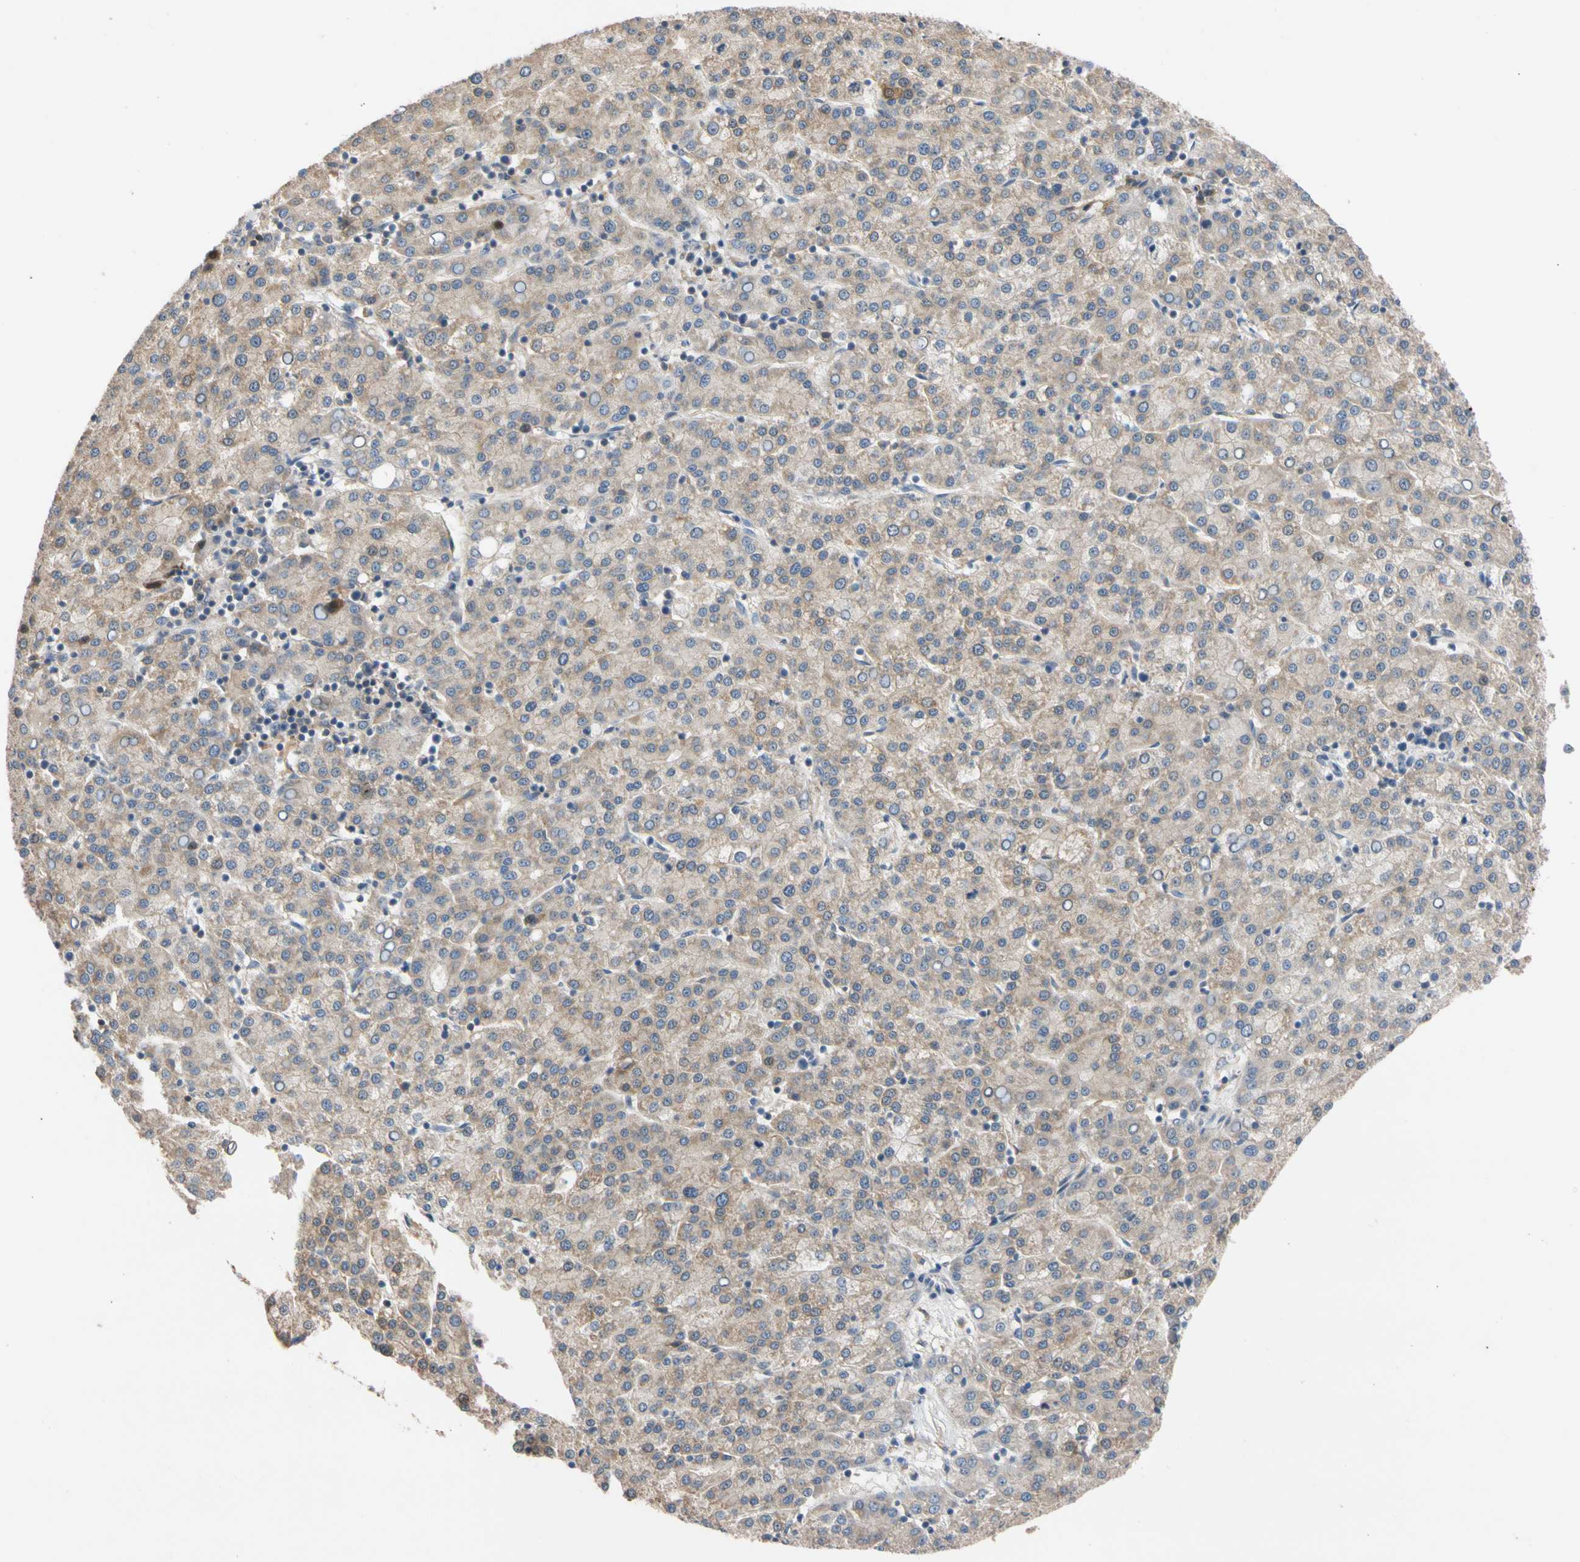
{"staining": {"intensity": "weak", "quantity": "25%-75%", "location": "cytoplasmic/membranous"}, "tissue": "liver cancer", "cell_type": "Tumor cells", "image_type": "cancer", "snomed": [{"axis": "morphology", "description": "Carcinoma, Hepatocellular, NOS"}, {"axis": "topography", "description": "Liver"}], "caption": "There is low levels of weak cytoplasmic/membranous staining in tumor cells of liver cancer (hepatocellular carcinoma), as demonstrated by immunohistochemical staining (brown color).", "gene": "CNST", "patient": {"sex": "female", "age": 58}}